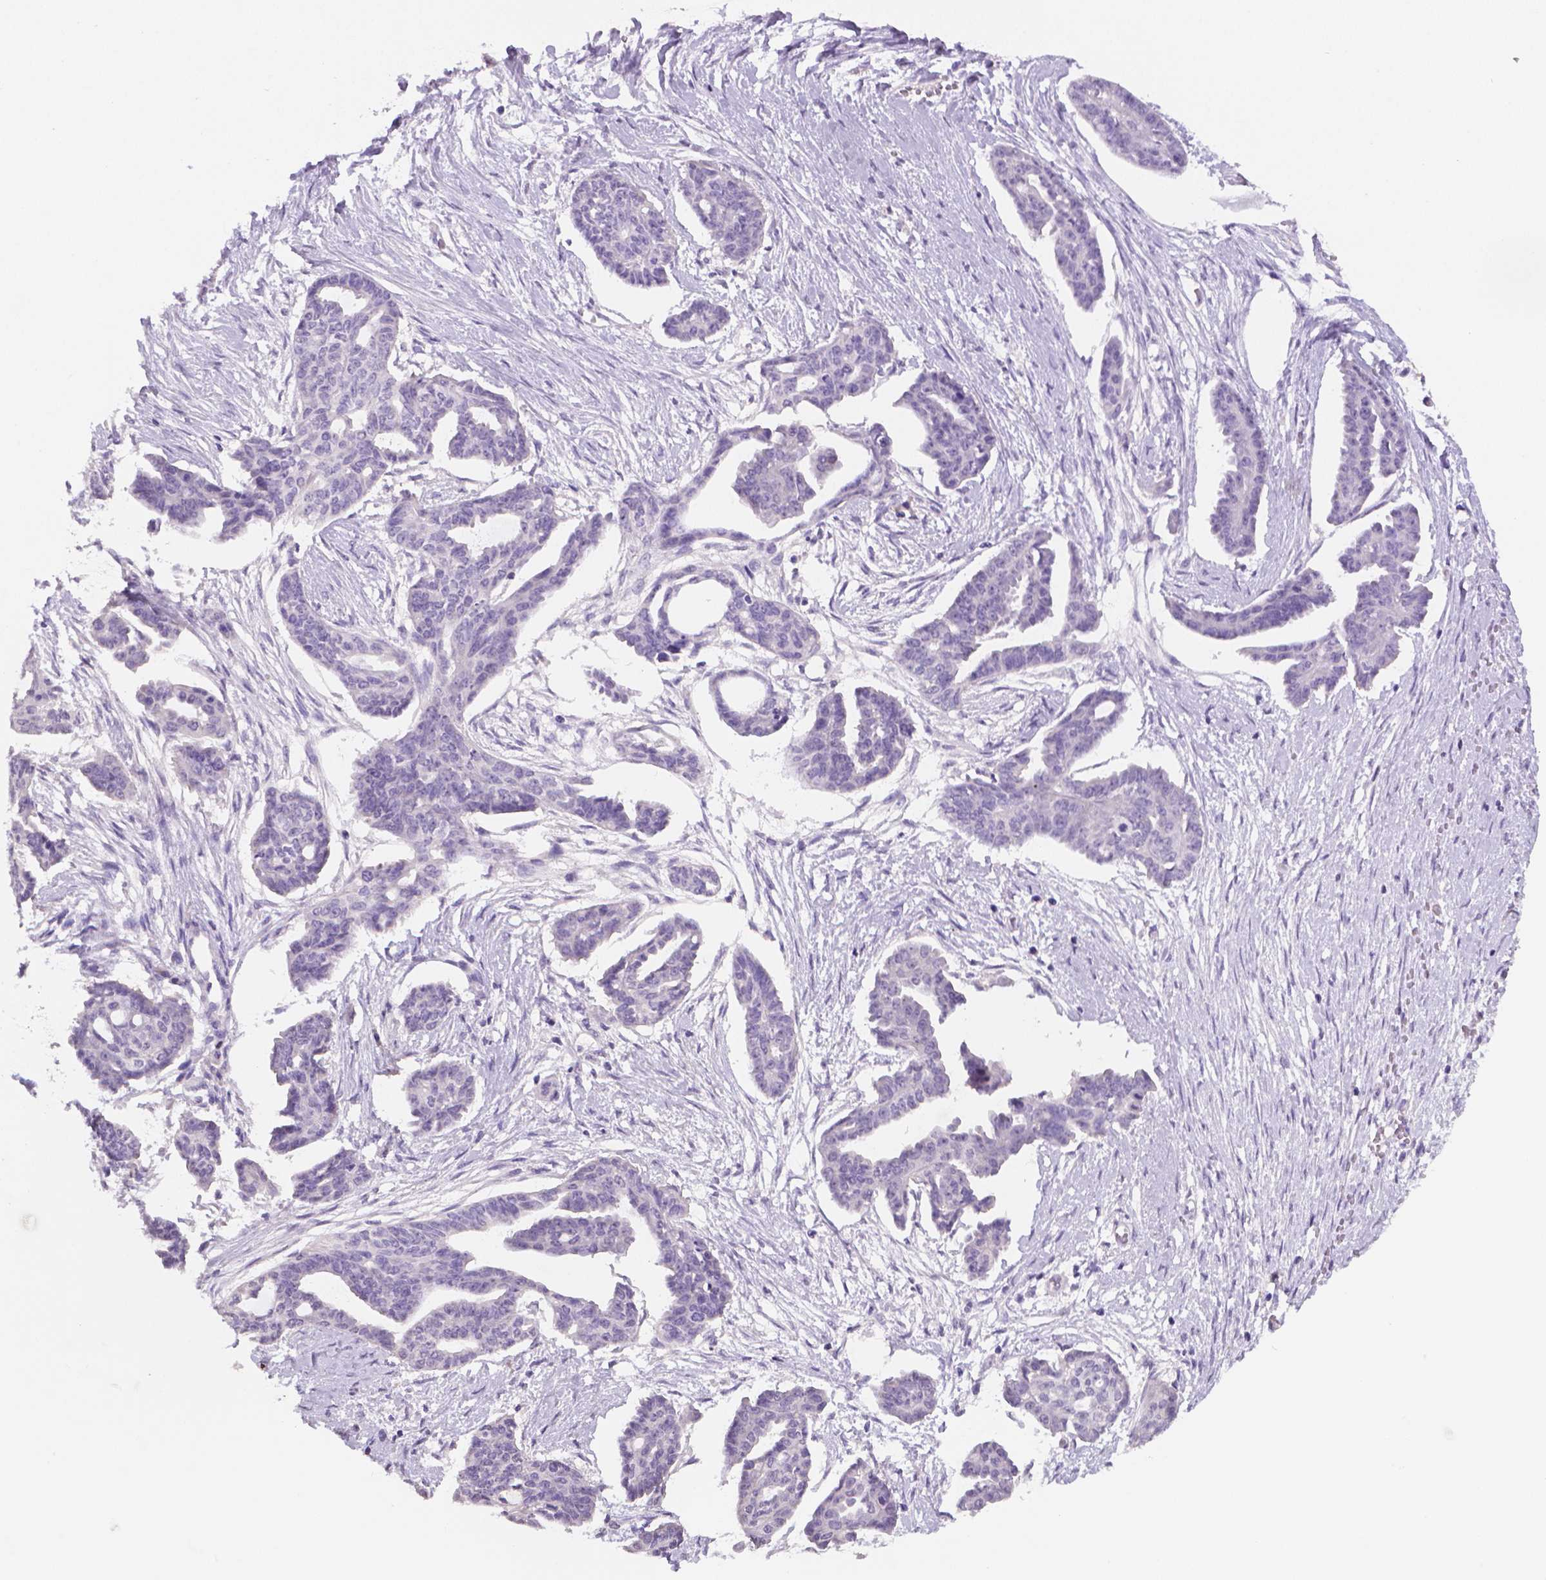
{"staining": {"intensity": "negative", "quantity": "none", "location": "none"}, "tissue": "ovarian cancer", "cell_type": "Tumor cells", "image_type": "cancer", "snomed": [{"axis": "morphology", "description": "Cystadenocarcinoma, serous, NOS"}, {"axis": "topography", "description": "Ovary"}], "caption": "A high-resolution micrograph shows IHC staining of ovarian cancer (serous cystadenocarcinoma), which displays no significant positivity in tumor cells. (DAB (3,3'-diaminobenzidine) immunohistochemistry (IHC), high magnification).", "gene": "TNNI2", "patient": {"sex": "female", "age": 71}}